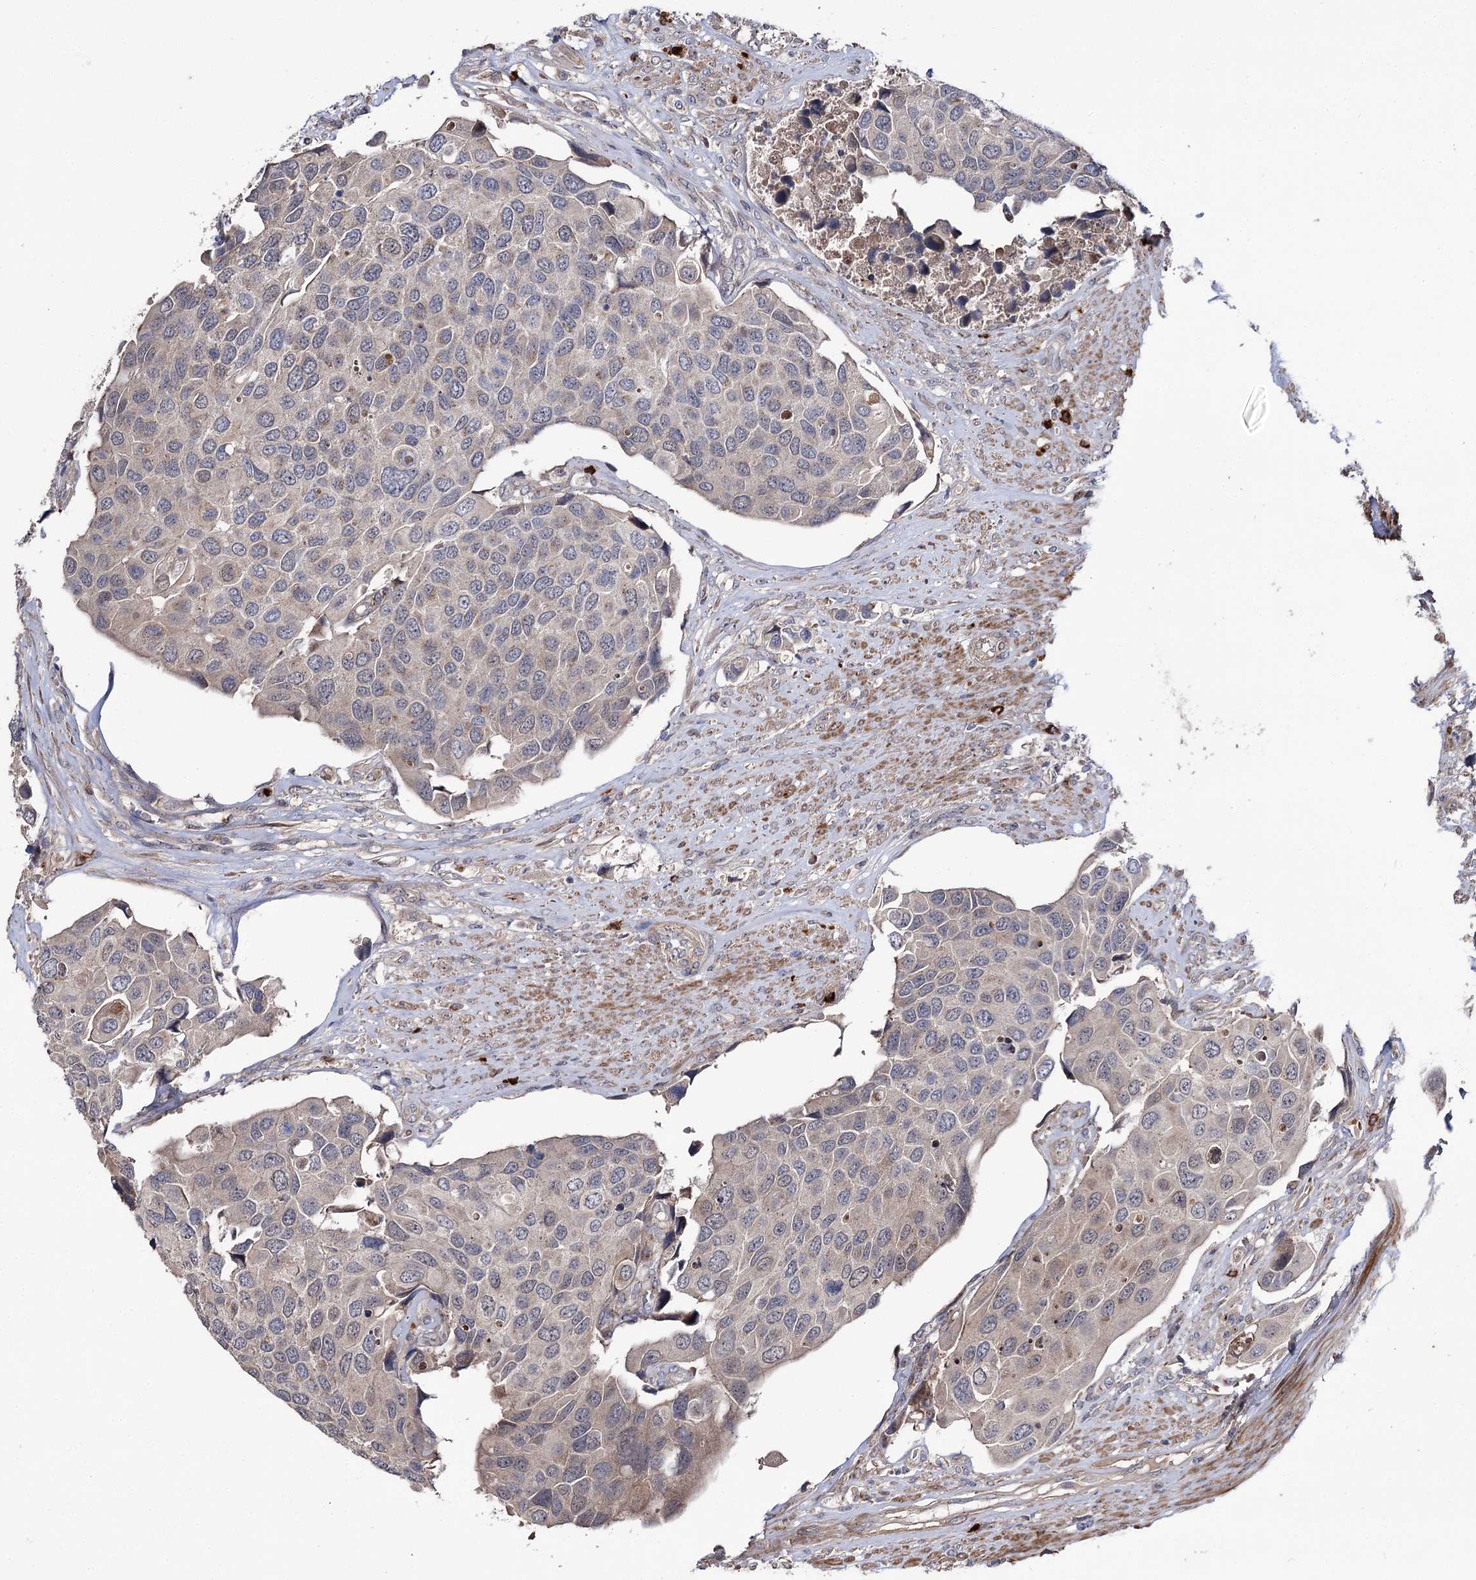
{"staining": {"intensity": "negative", "quantity": "none", "location": "none"}, "tissue": "urothelial cancer", "cell_type": "Tumor cells", "image_type": "cancer", "snomed": [{"axis": "morphology", "description": "Urothelial carcinoma, High grade"}, {"axis": "topography", "description": "Urinary bladder"}], "caption": "This is an IHC image of human urothelial carcinoma (high-grade). There is no expression in tumor cells.", "gene": "MINDY3", "patient": {"sex": "male", "age": 74}}